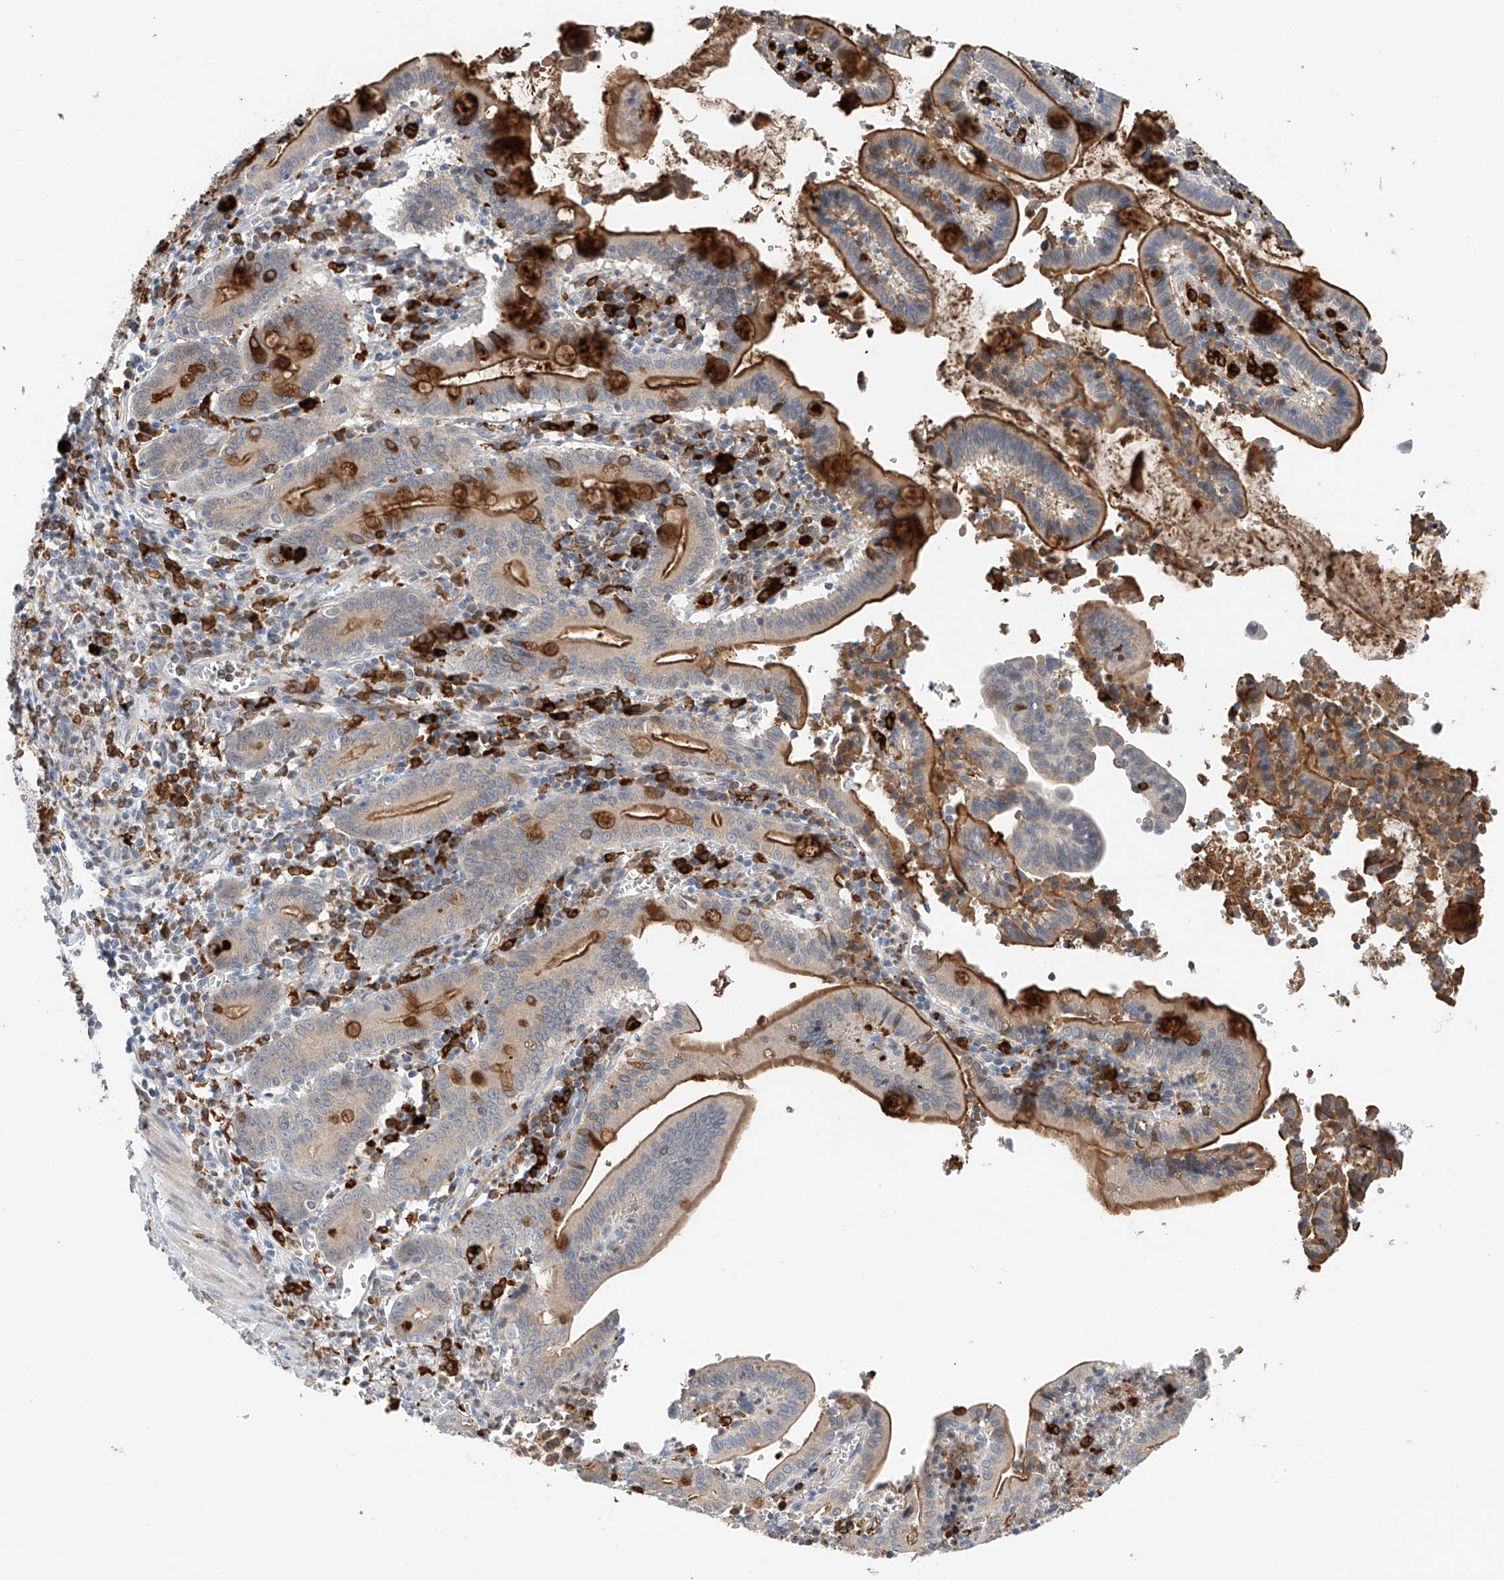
{"staining": {"intensity": "moderate", "quantity": "<25%", "location": "cytoplasmic/membranous"}, "tissue": "pancreatic cancer", "cell_type": "Tumor cells", "image_type": "cancer", "snomed": [{"axis": "morphology", "description": "Adenocarcinoma, NOS"}, {"axis": "topography", "description": "Pancreas"}], "caption": "Pancreatic cancer (adenocarcinoma) tissue exhibits moderate cytoplasmic/membranous staining in approximately <25% of tumor cells, visualized by immunohistochemistry.", "gene": "TBXAS1", "patient": {"sex": "male", "age": 70}}